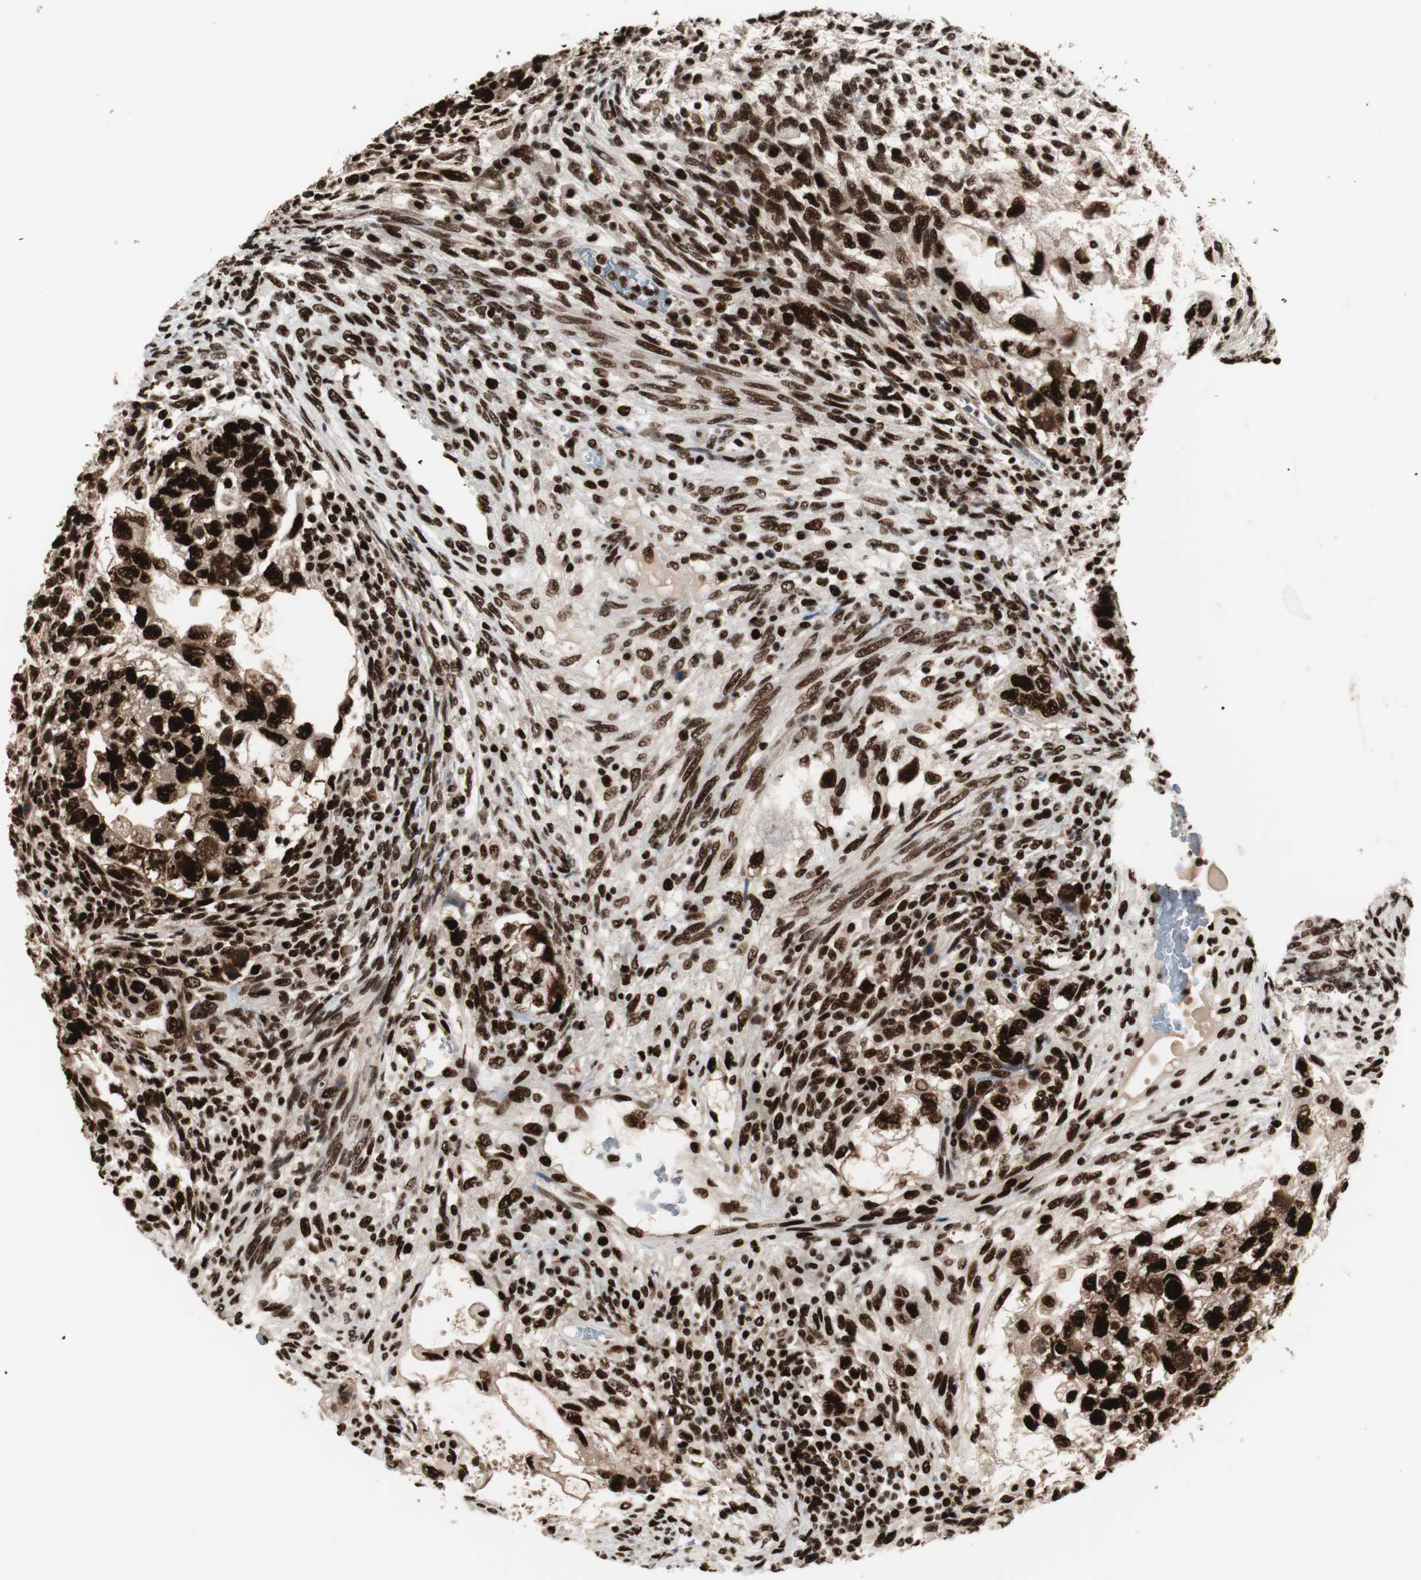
{"staining": {"intensity": "strong", "quantity": ">75%", "location": "nuclear"}, "tissue": "testis cancer", "cell_type": "Tumor cells", "image_type": "cancer", "snomed": [{"axis": "morphology", "description": "Normal tissue, NOS"}, {"axis": "morphology", "description": "Carcinoma, Embryonal, NOS"}, {"axis": "topography", "description": "Testis"}], "caption": "DAB immunohistochemical staining of testis cancer demonstrates strong nuclear protein positivity in about >75% of tumor cells.", "gene": "PSME3", "patient": {"sex": "male", "age": 36}}